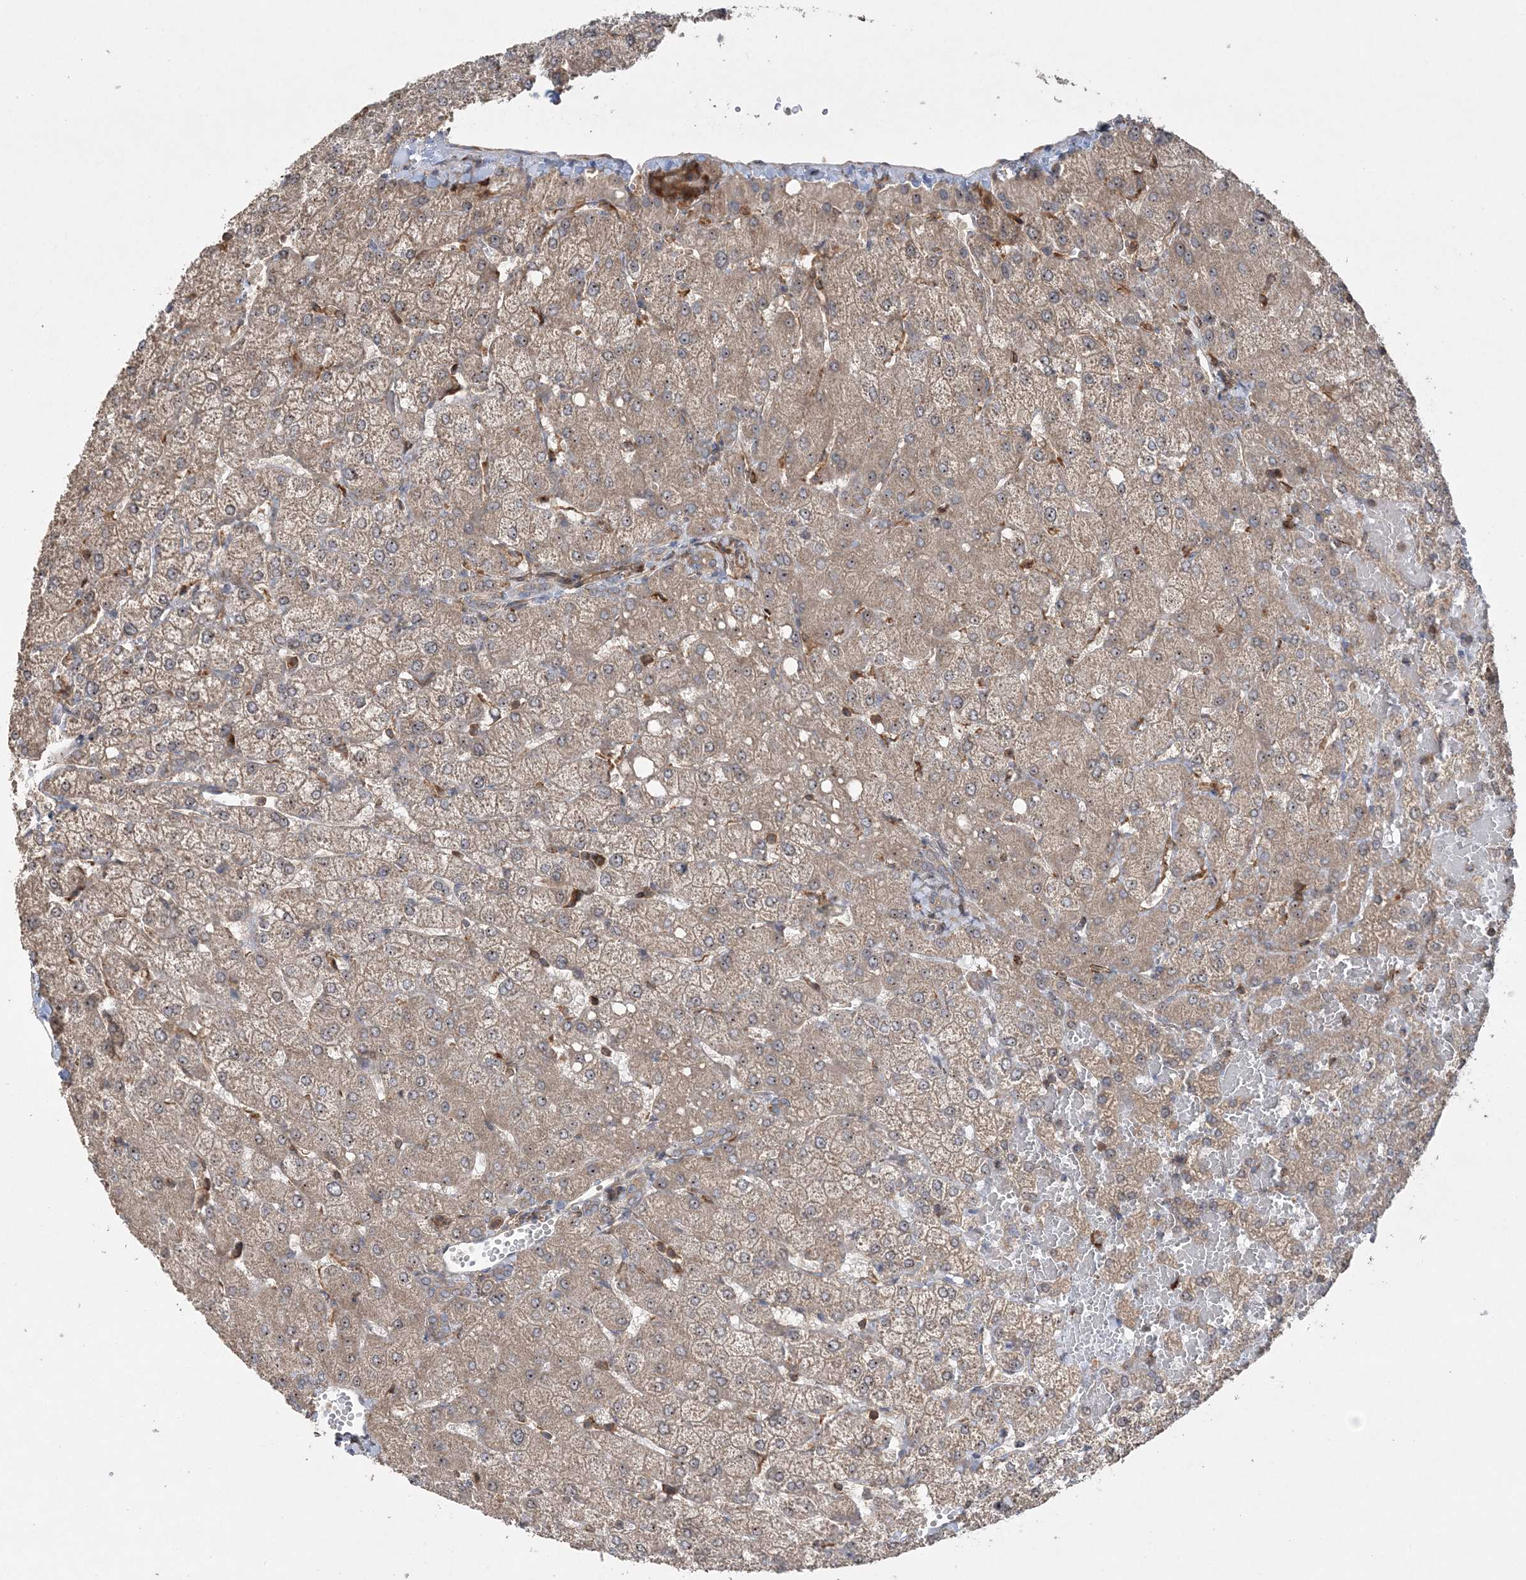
{"staining": {"intensity": "weak", "quantity": "<25%", "location": "cytoplasmic/membranous"}, "tissue": "liver", "cell_type": "Cholangiocytes", "image_type": "normal", "snomed": [{"axis": "morphology", "description": "Normal tissue, NOS"}, {"axis": "topography", "description": "Liver"}], "caption": "Immunohistochemical staining of unremarkable liver reveals no significant positivity in cholangiocytes.", "gene": "ACAP2", "patient": {"sex": "female", "age": 54}}